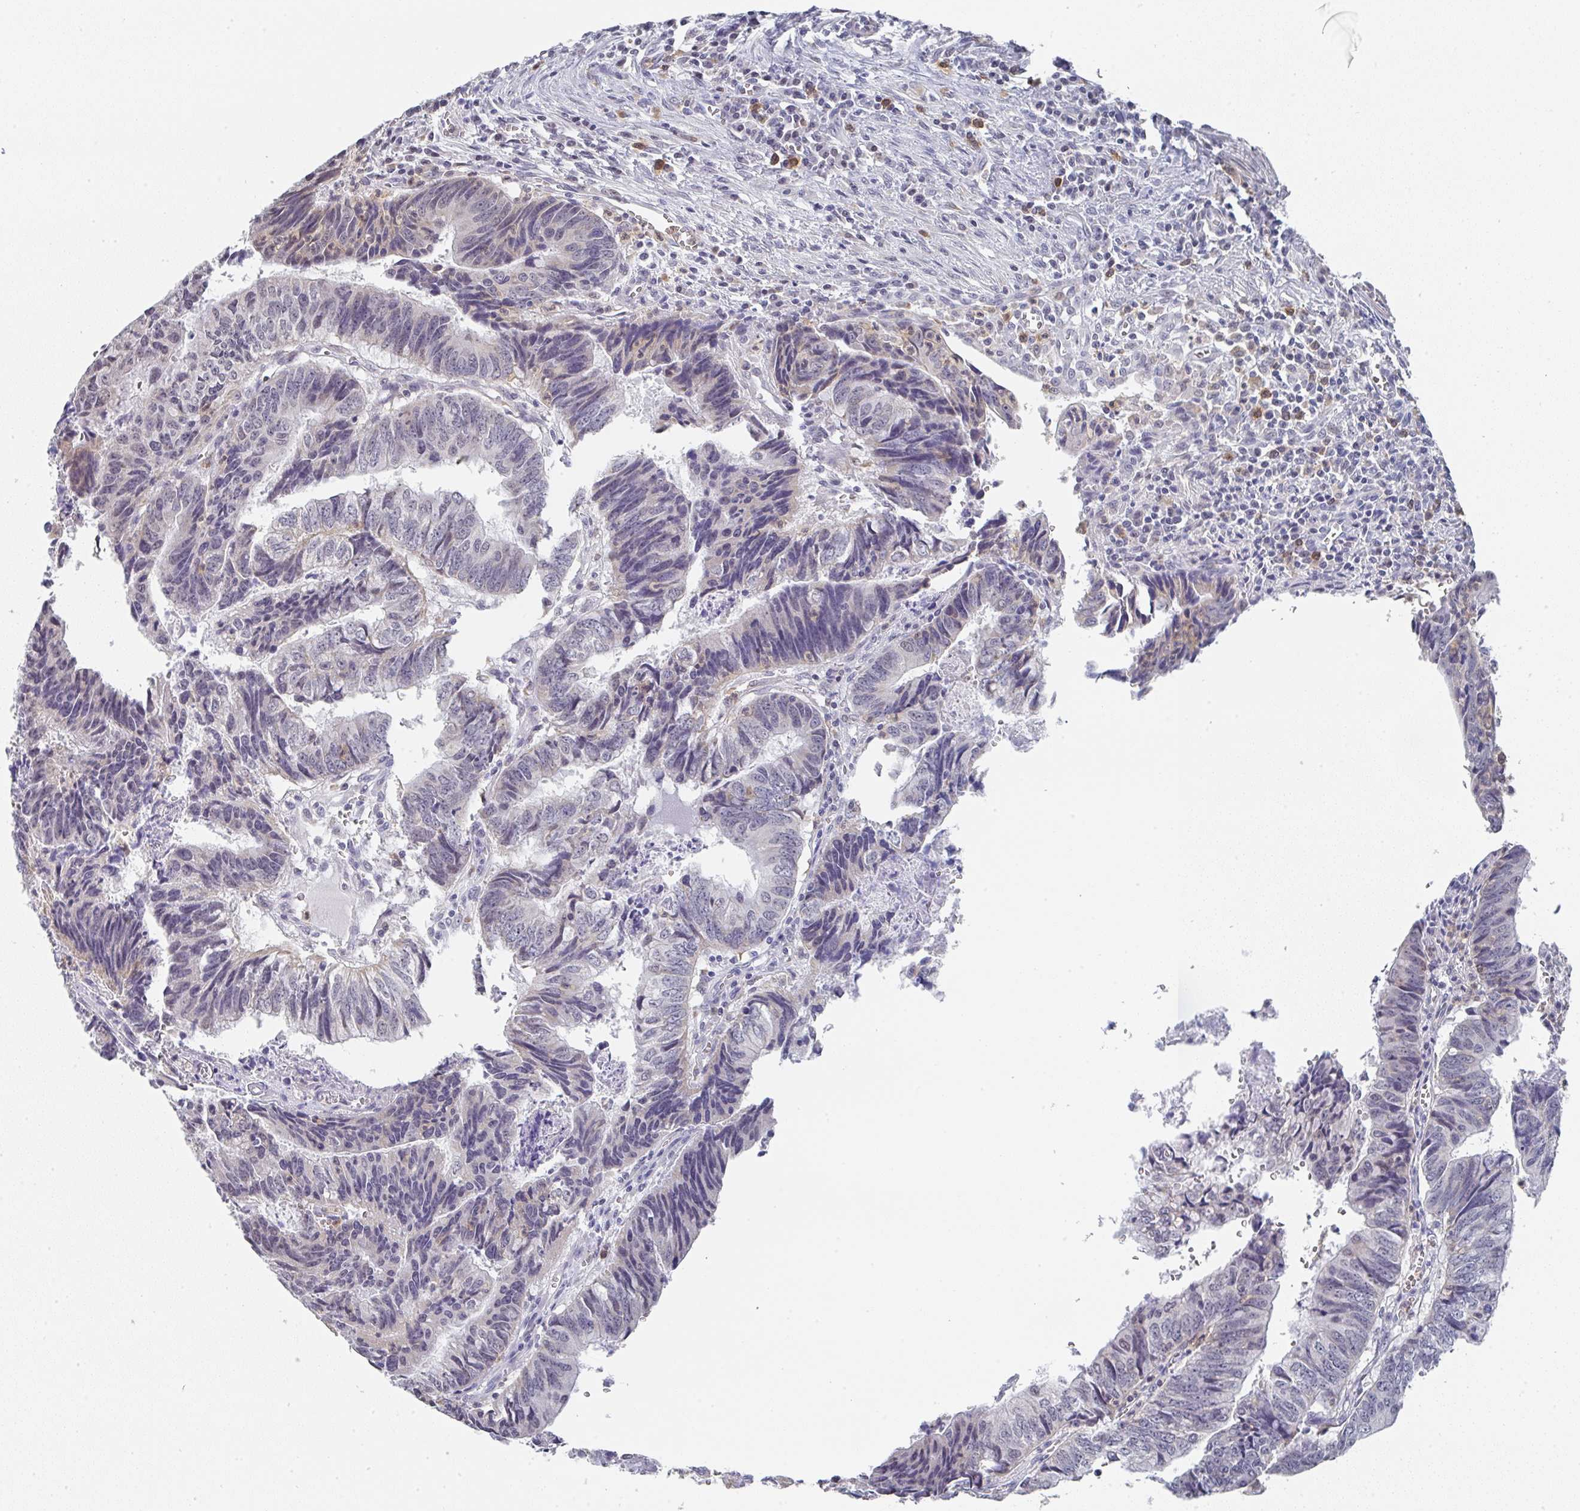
{"staining": {"intensity": "weak", "quantity": "<25%", "location": "nuclear"}, "tissue": "colorectal cancer", "cell_type": "Tumor cells", "image_type": "cancer", "snomed": [{"axis": "morphology", "description": "Adenocarcinoma, NOS"}, {"axis": "topography", "description": "Colon"}], "caption": "Micrograph shows no significant protein staining in tumor cells of colorectal adenocarcinoma.", "gene": "NCF1", "patient": {"sex": "male", "age": 86}}